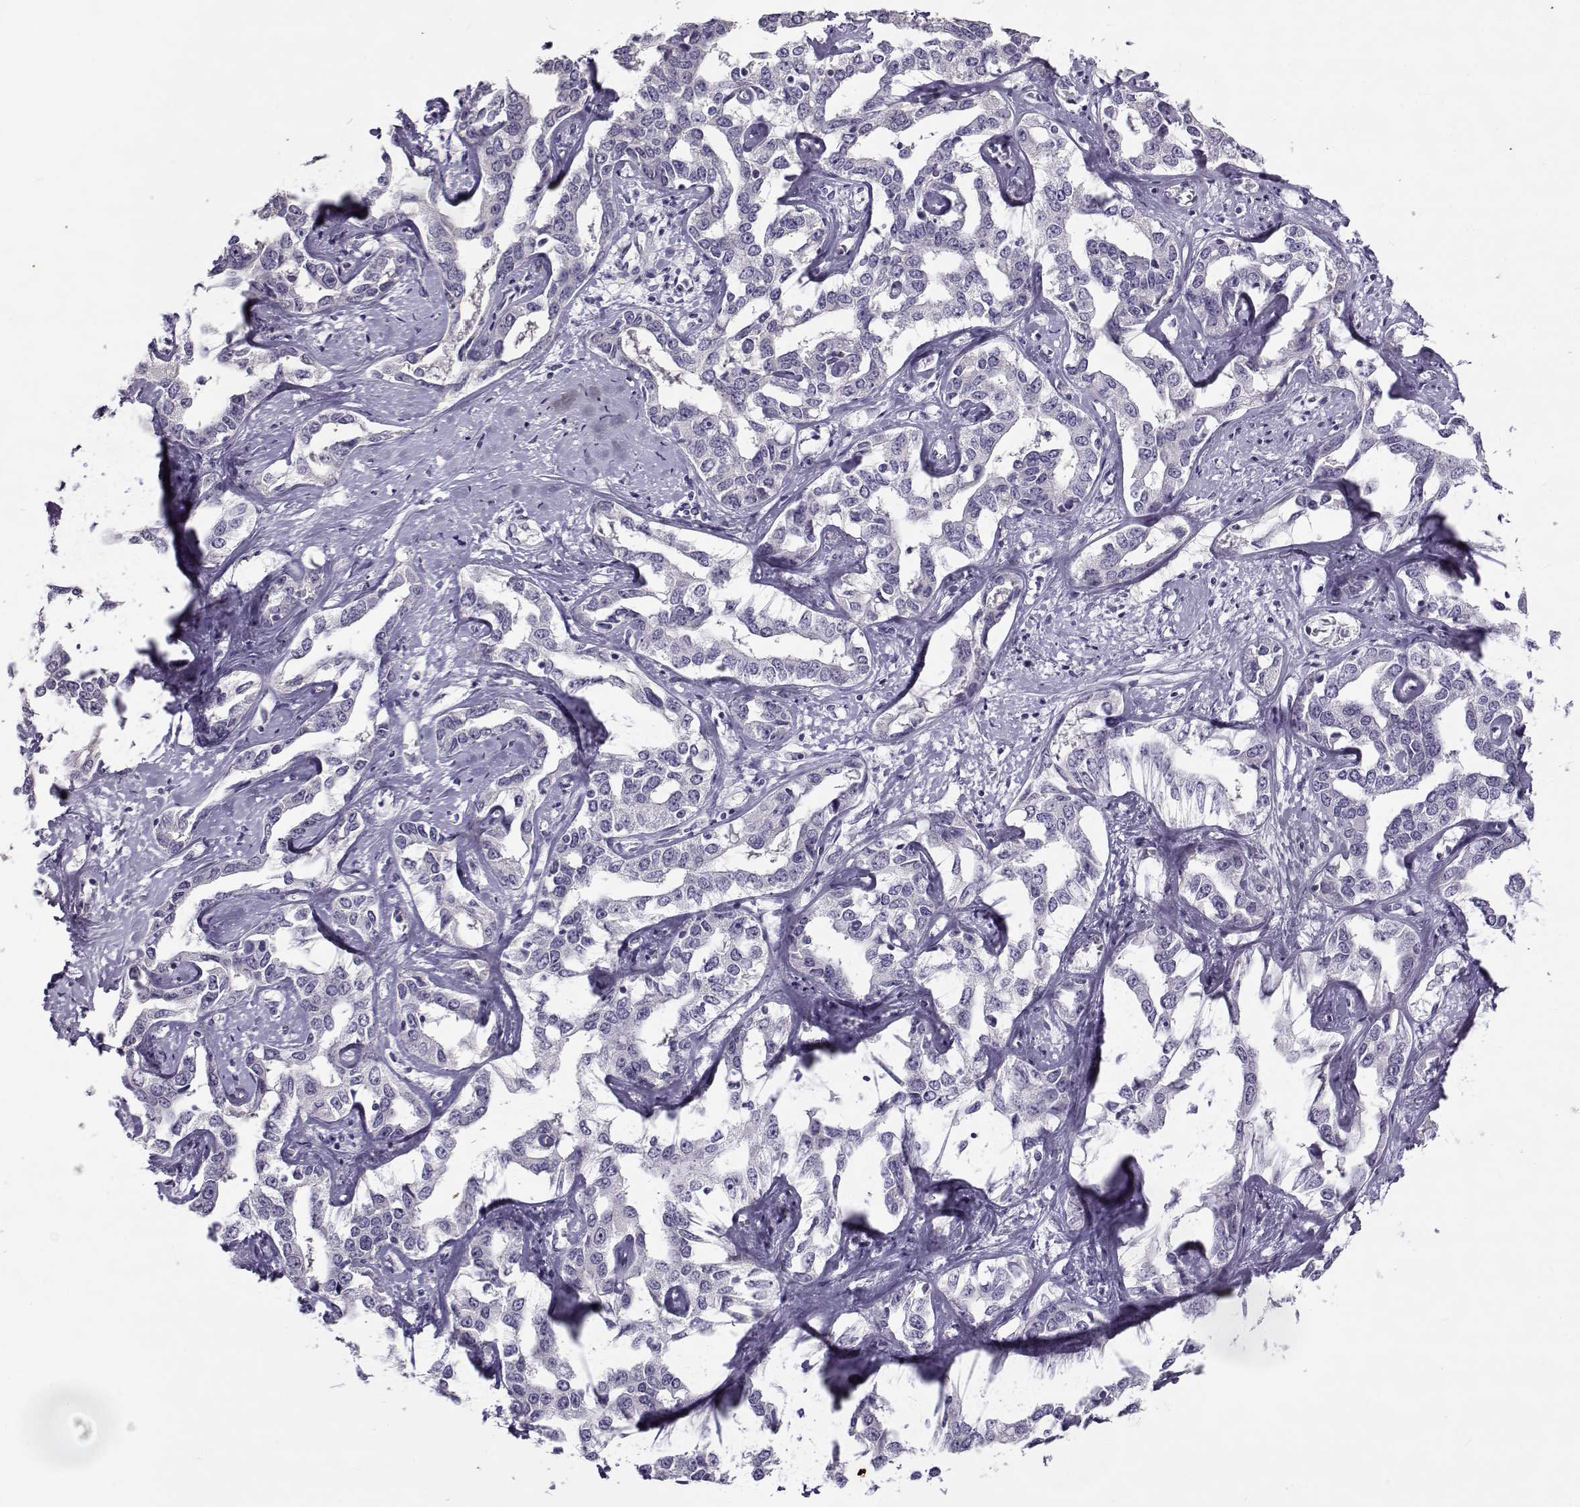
{"staining": {"intensity": "negative", "quantity": "none", "location": "none"}, "tissue": "liver cancer", "cell_type": "Tumor cells", "image_type": "cancer", "snomed": [{"axis": "morphology", "description": "Cholangiocarcinoma"}, {"axis": "topography", "description": "Liver"}], "caption": "The image reveals no staining of tumor cells in liver cholangiocarcinoma.", "gene": "TEX55", "patient": {"sex": "male", "age": 59}}